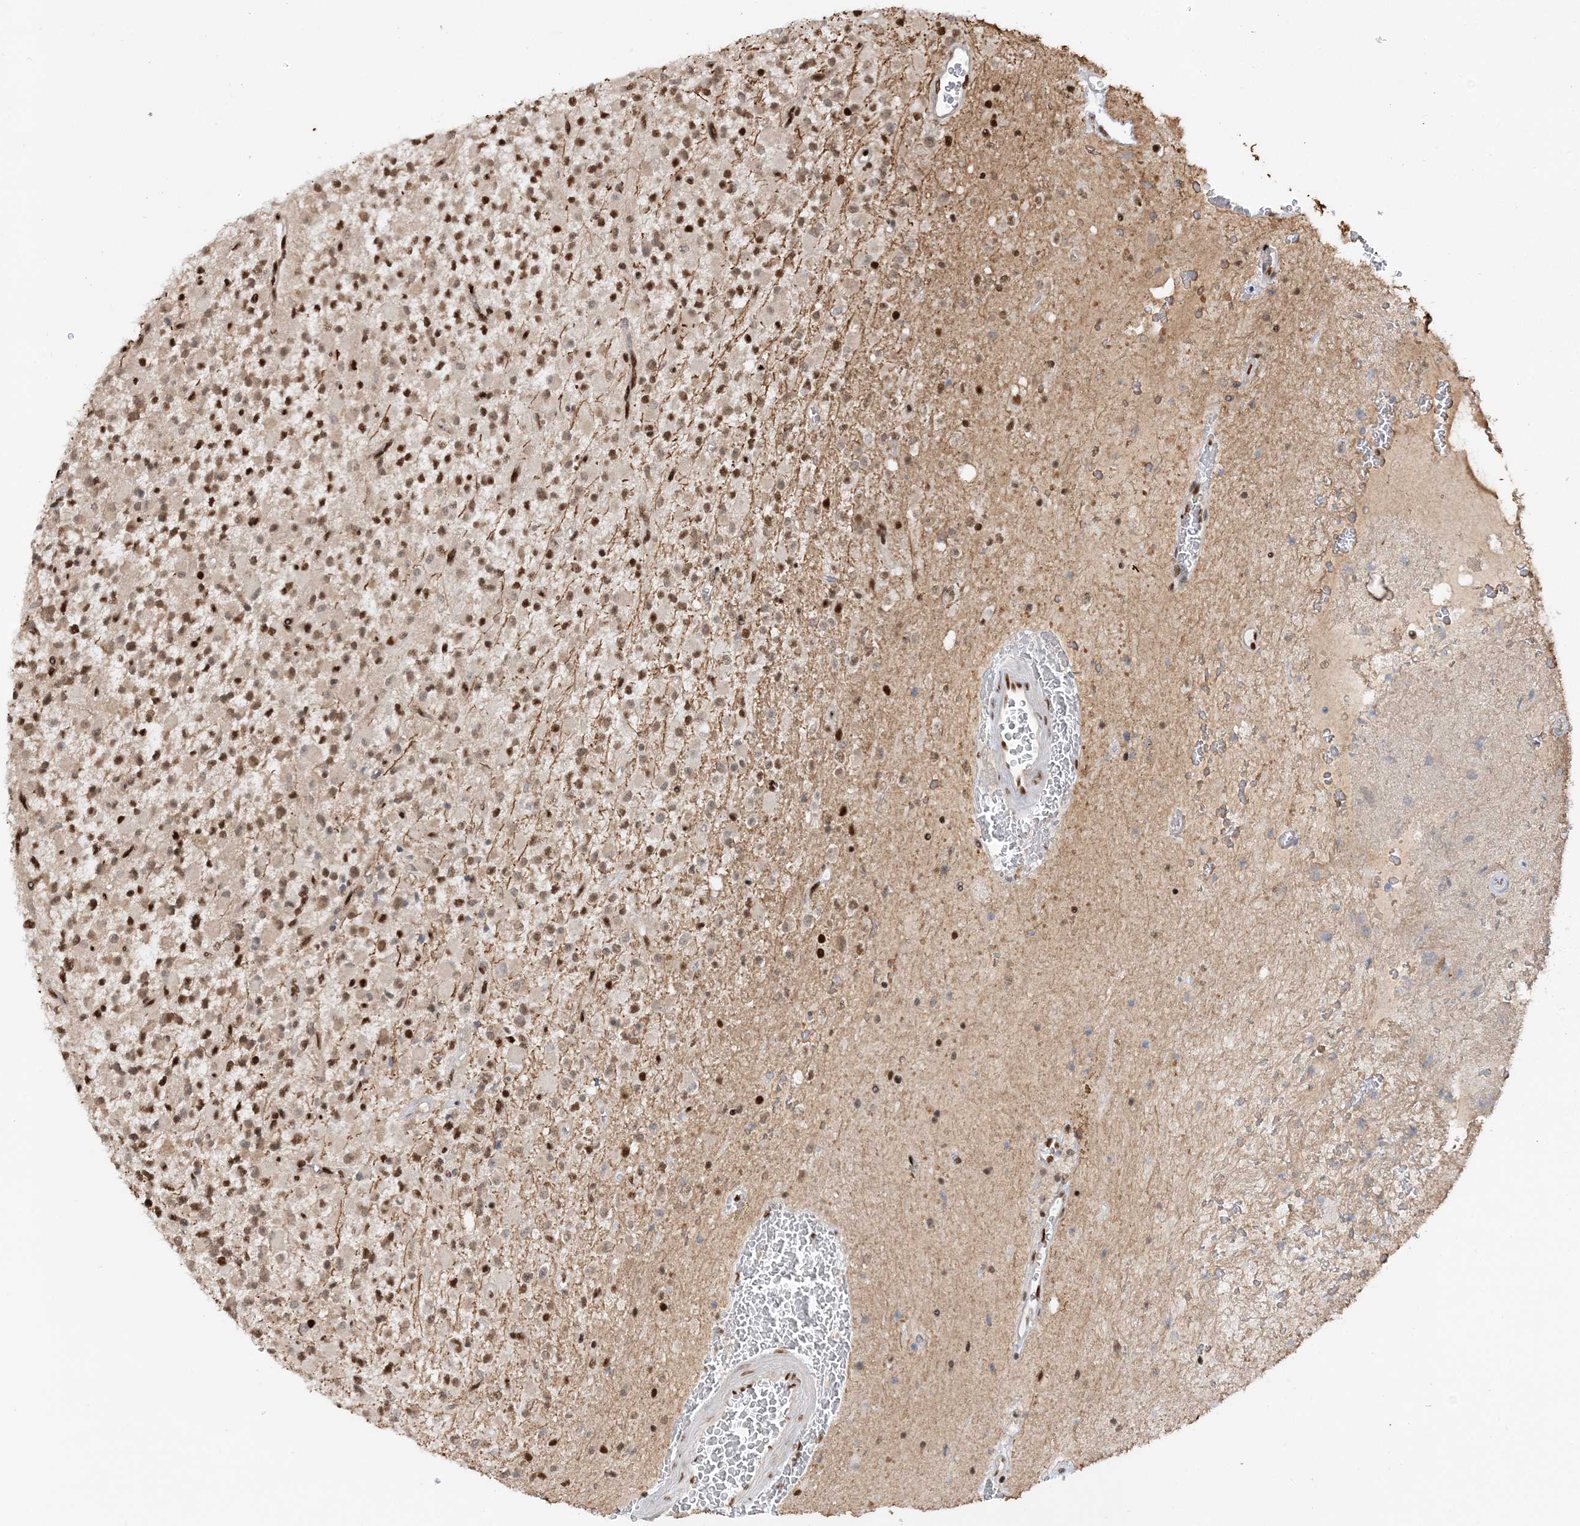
{"staining": {"intensity": "moderate", "quantity": ">75%", "location": "nuclear"}, "tissue": "glioma", "cell_type": "Tumor cells", "image_type": "cancer", "snomed": [{"axis": "morphology", "description": "Glioma, malignant, High grade"}, {"axis": "topography", "description": "Brain"}], "caption": "A high-resolution photomicrograph shows immunohistochemistry staining of glioma, which shows moderate nuclear expression in approximately >75% of tumor cells.", "gene": "SEPHS1", "patient": {"sex": "male", "age": 34}}